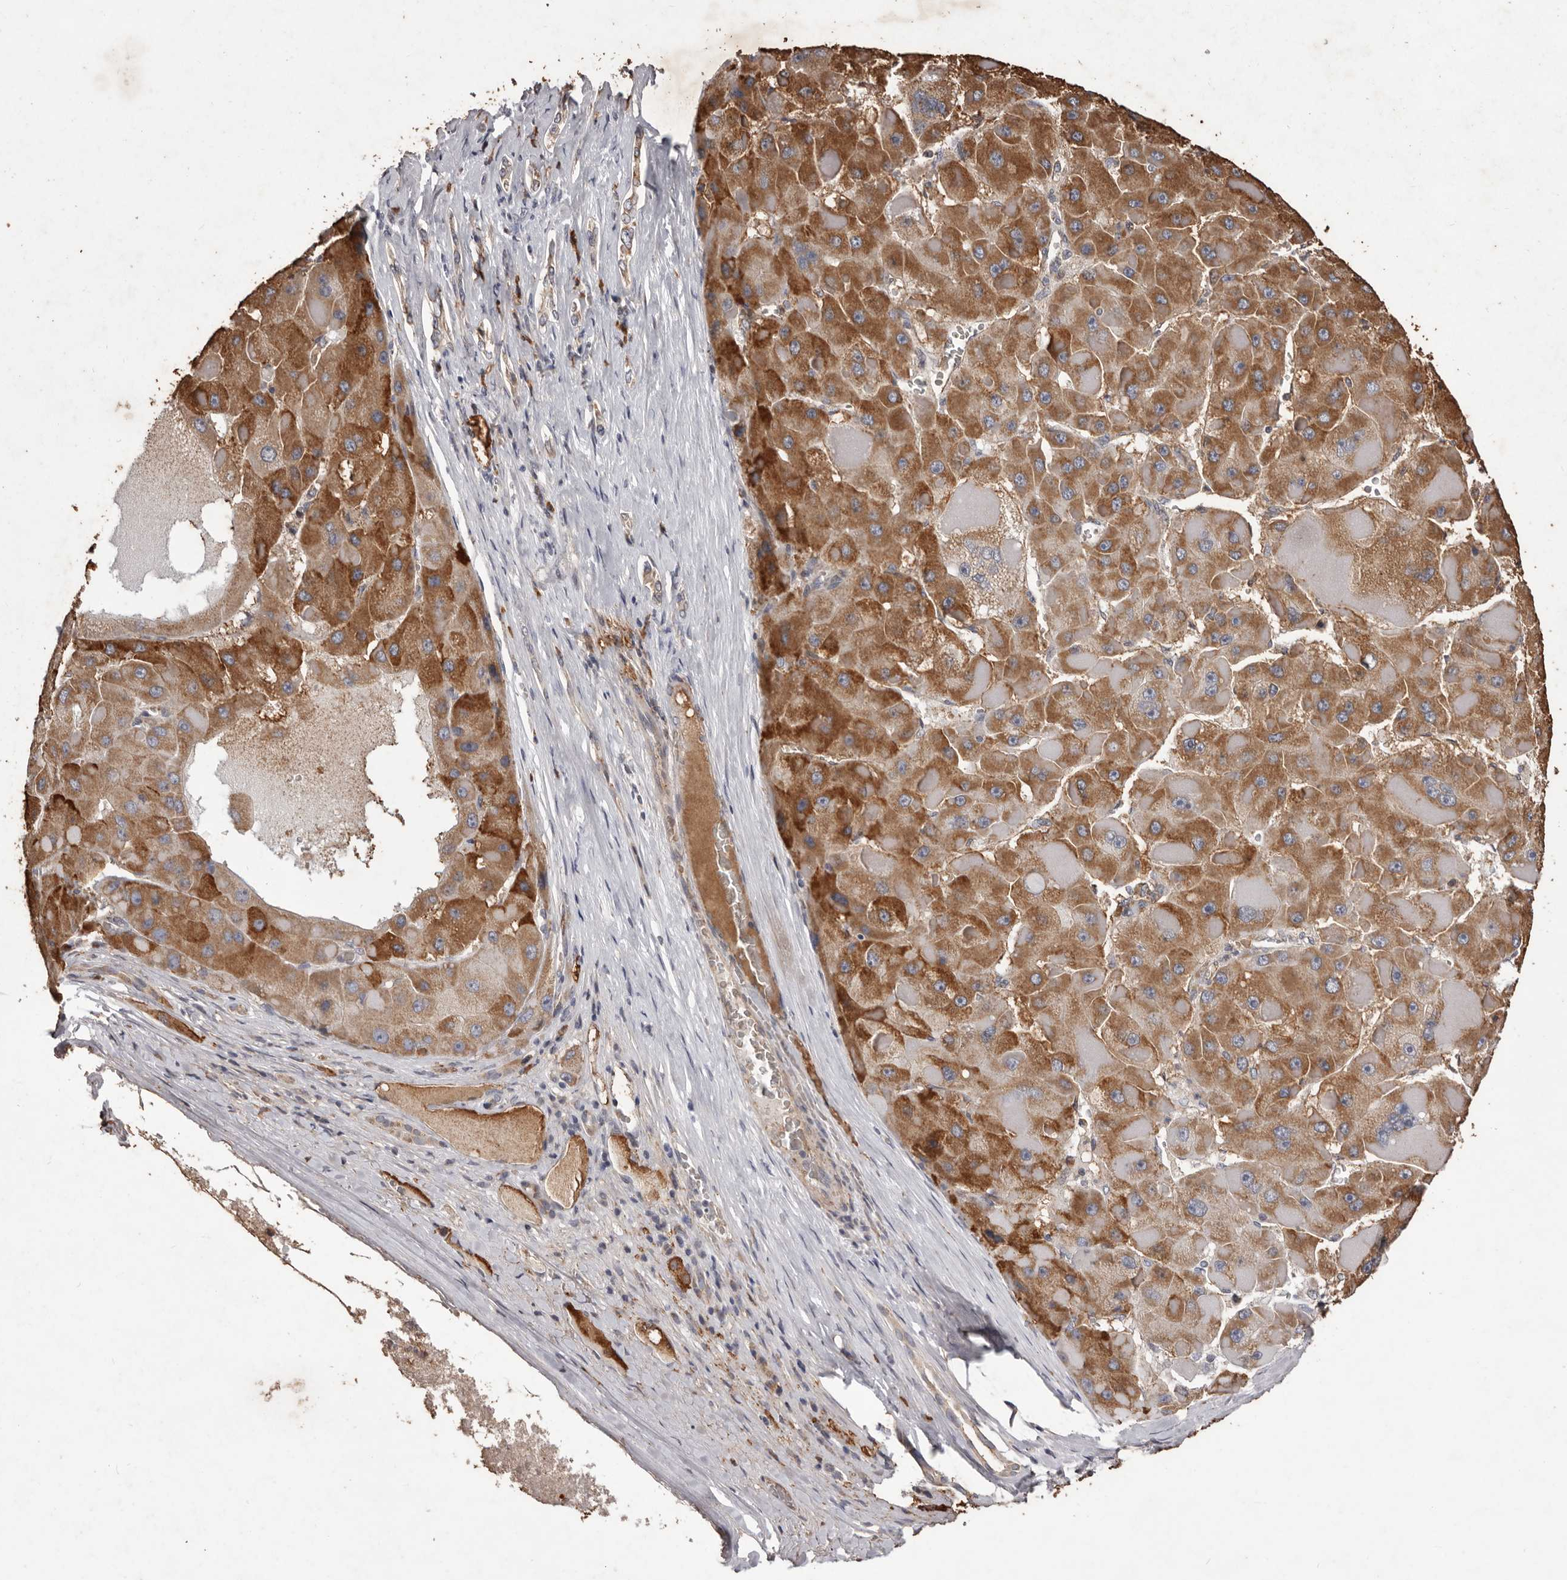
{"staining": {"intensity": "moderate", "quantity": ">75%", "location": "cytoplasmic/membranous"}, "tissue": "liver cancer", "cell_type": "Tumor cells", "image_type": "cancer", "snomed": [{"axis": "morphology", "description": "Carcinoma, Hepatocellular, NOS"}, {"axis": "topography", "description": "Liver"}], "caption": "Liver hepatocellular carcinoma stained with a brown dye reveals moderate cytoplasmic/membranous positive positivity in about >75% of tumor cells.", "gene": "CXCL14", "patient": {"sex": "female", "age": 73}}